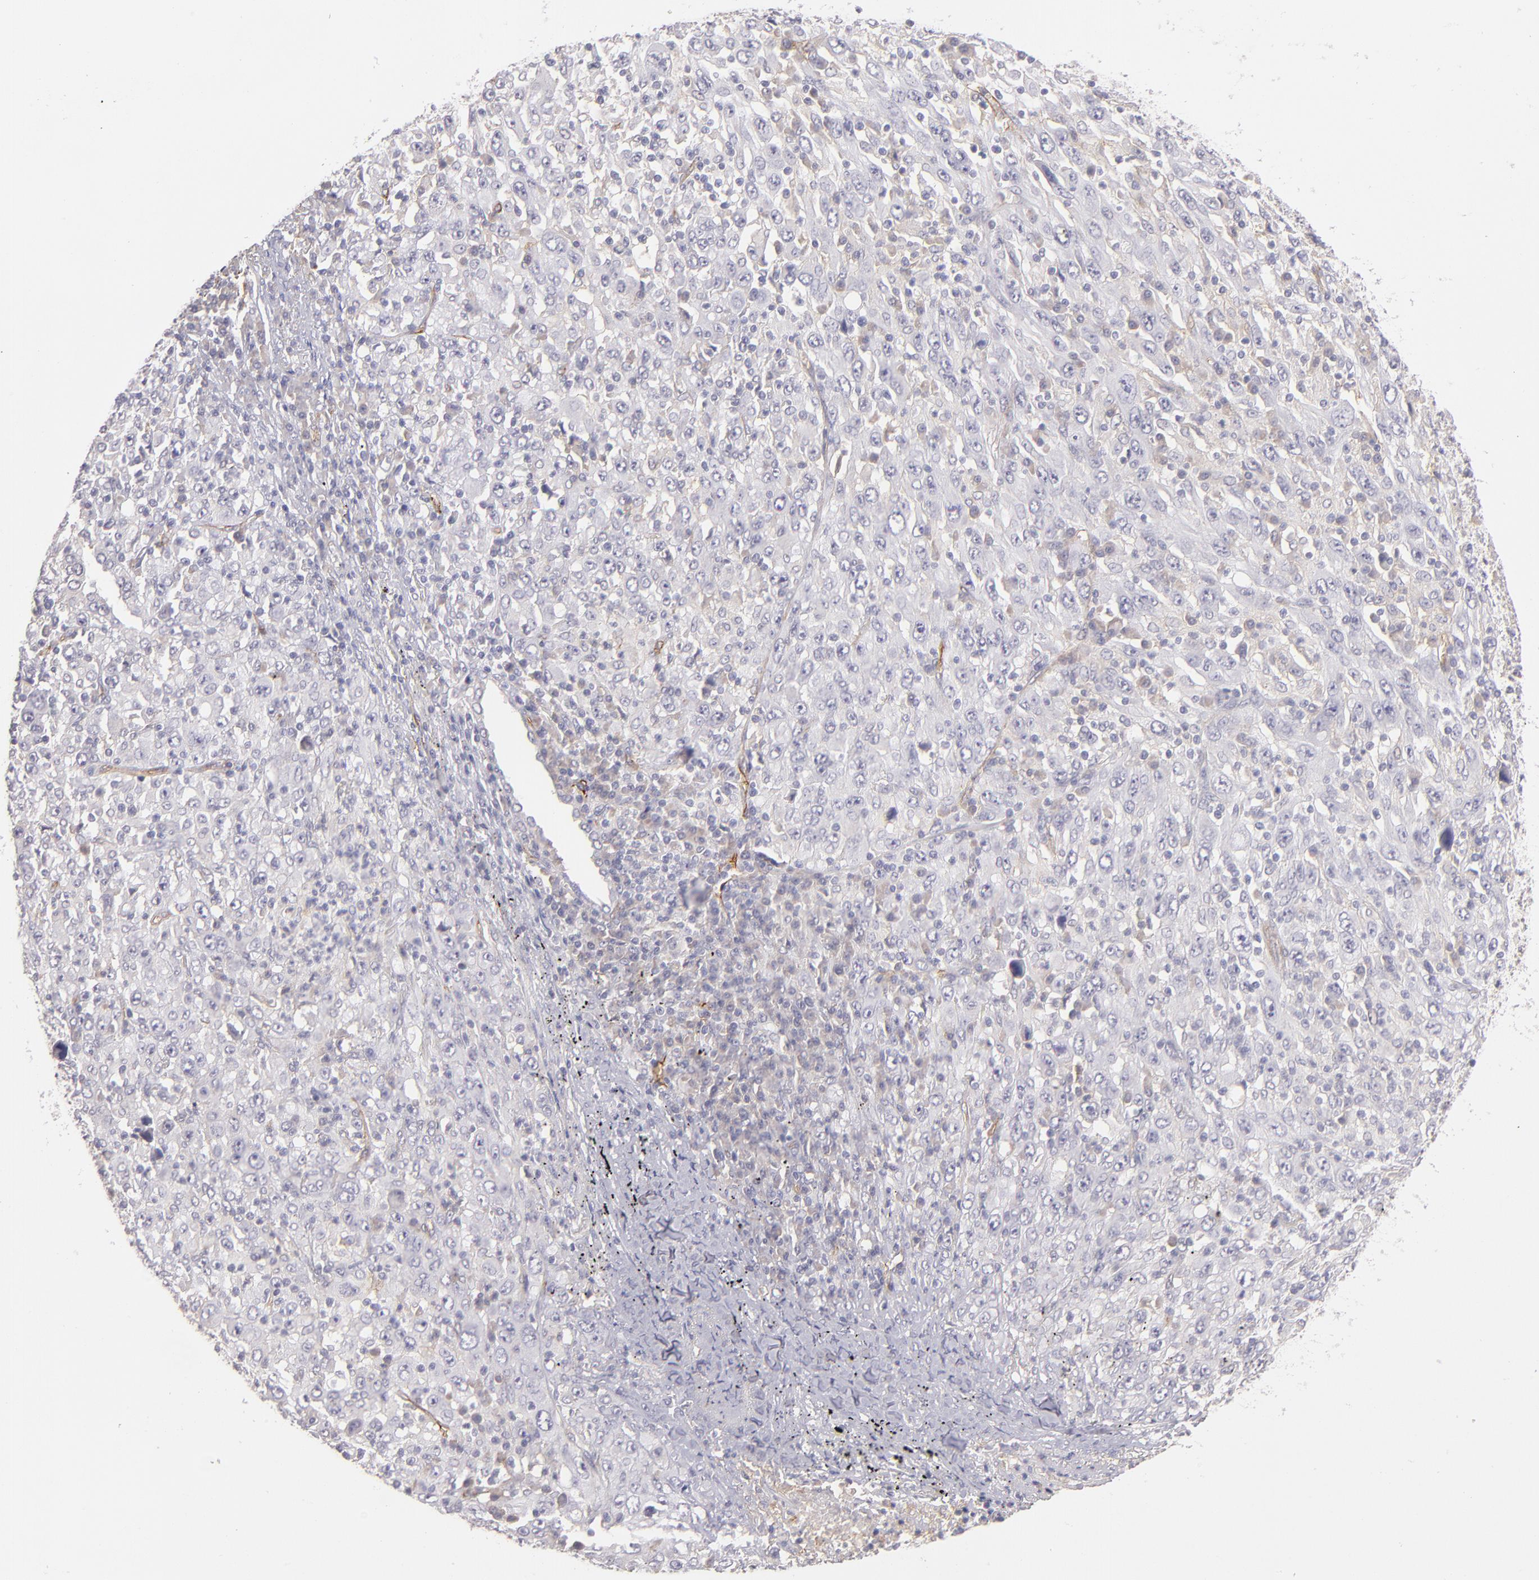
{"staining": {"intensity": "negative", "quantity": "none", "location": "none"}, "tissue": "melanoma", "cell_type": "Tumor cells", "image_type": "cancer", "snomed": [{"axis": "morphology", "description": "Malignant melanoma, Metastatic site"}, {"axis": "topography", "description": "Skin"}], "caption": "The histopathology image displays no staining of tumor cells in malignant melanoma (metastatic site). (Stains: DAB (3,3'-diaminobenzidine) IHC with hematoxylin counter stain, Microscopy: brightfield microscopy at high magnification).", "gene": "THBD", "patient": {"sex": "female", "age": 56}}